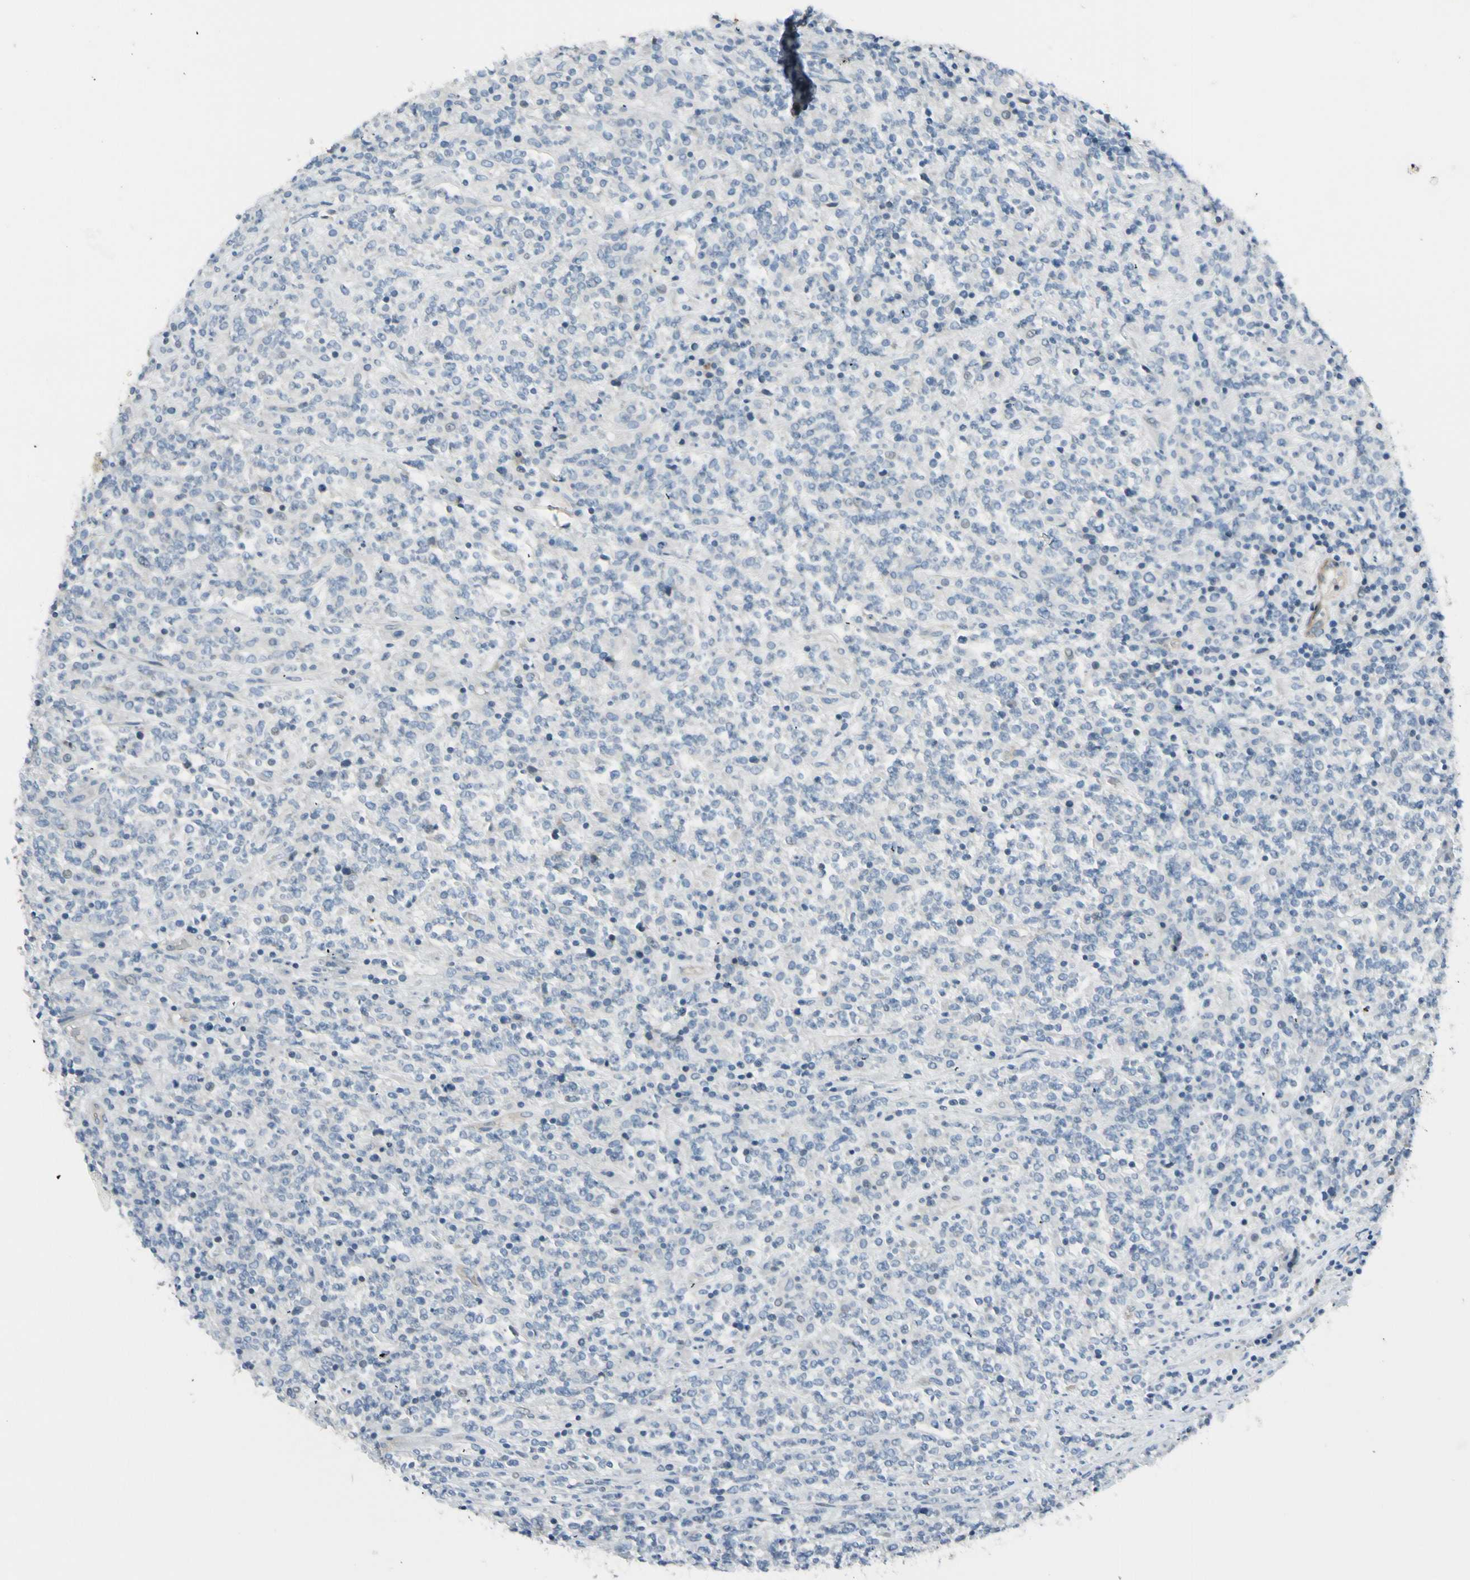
{"staining": {"intensity": "negative", "quantity": "none", "location": "none"}, "tissue": "lymphoma", "cell_type": "Tumor cells", "image_type": "cancer", "snomed": [{"axis": "morphology", "description": "Malignant lymphoma, non-Hodgkin's type, High grade"}, {"axis": "topography", "description": "Soft tissue"}], "caption": "Immunohistochemistry image of human lymphoma stained for a protein (brown), which exhibits no positivity in tumor cells. (DAB (3,3'-diaminobenzidine) IHC with hematoxylin counter stain).", "gene": "ITGA3", "patient": {"sex": "male", "age": 18}}